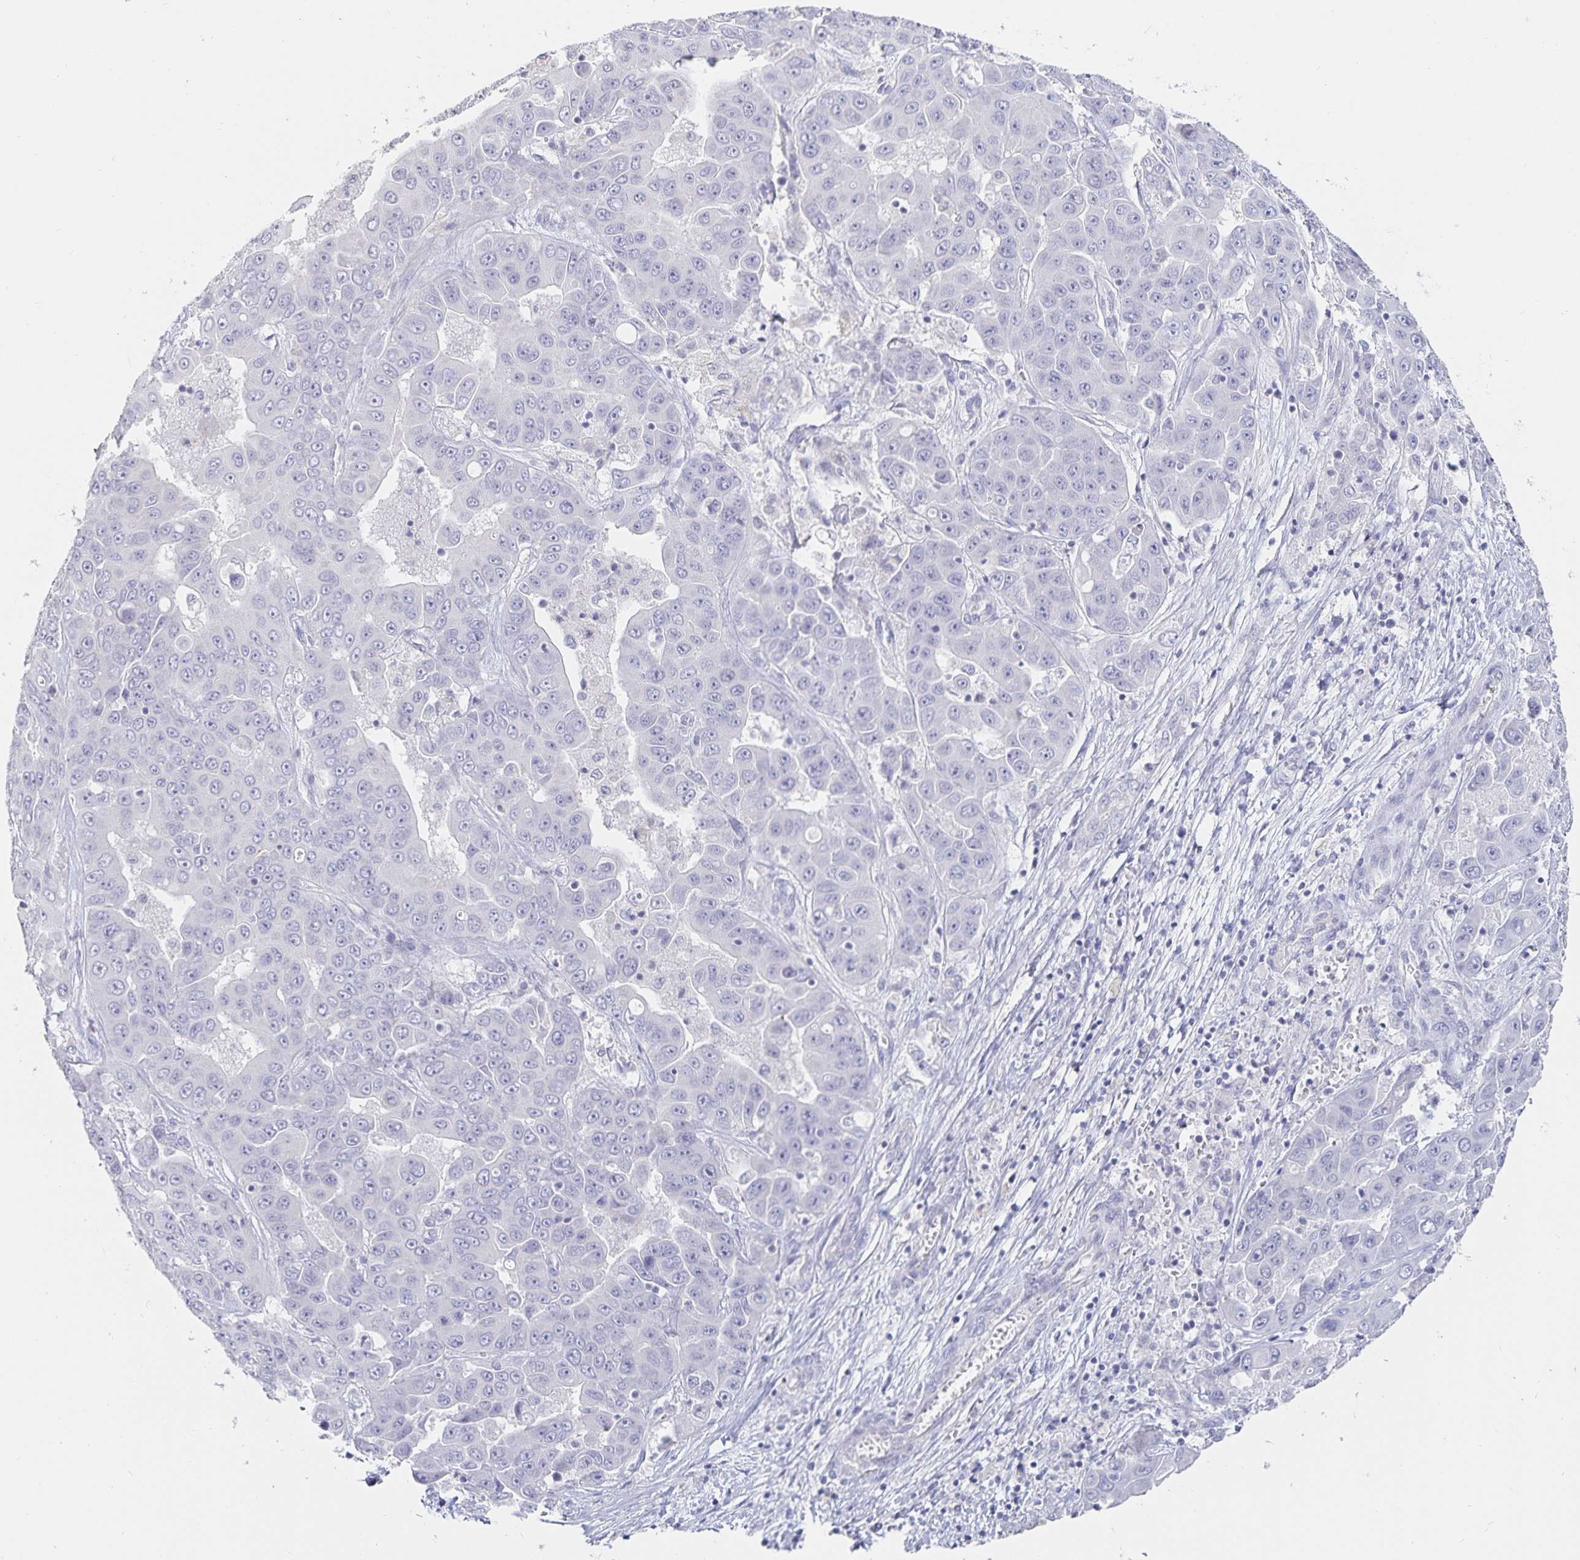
{"staining": {"intensity": "negative", "quantity": "none", "location": "none"}, "tissue": "liver cancer", "cell_type": "Tumor cells", "image_type": "cancer", "snomed": [{"axis": "morphology", "description": "Cholangiocarcinoma"}, {"axis": "topography", "description": "Liver"}], "caption": "Liver cancer stained for a protein using IHC displays no positivity tumor cells.", "gene": "SFTPA1", "patient": {"sex": "female", "age": 52}}